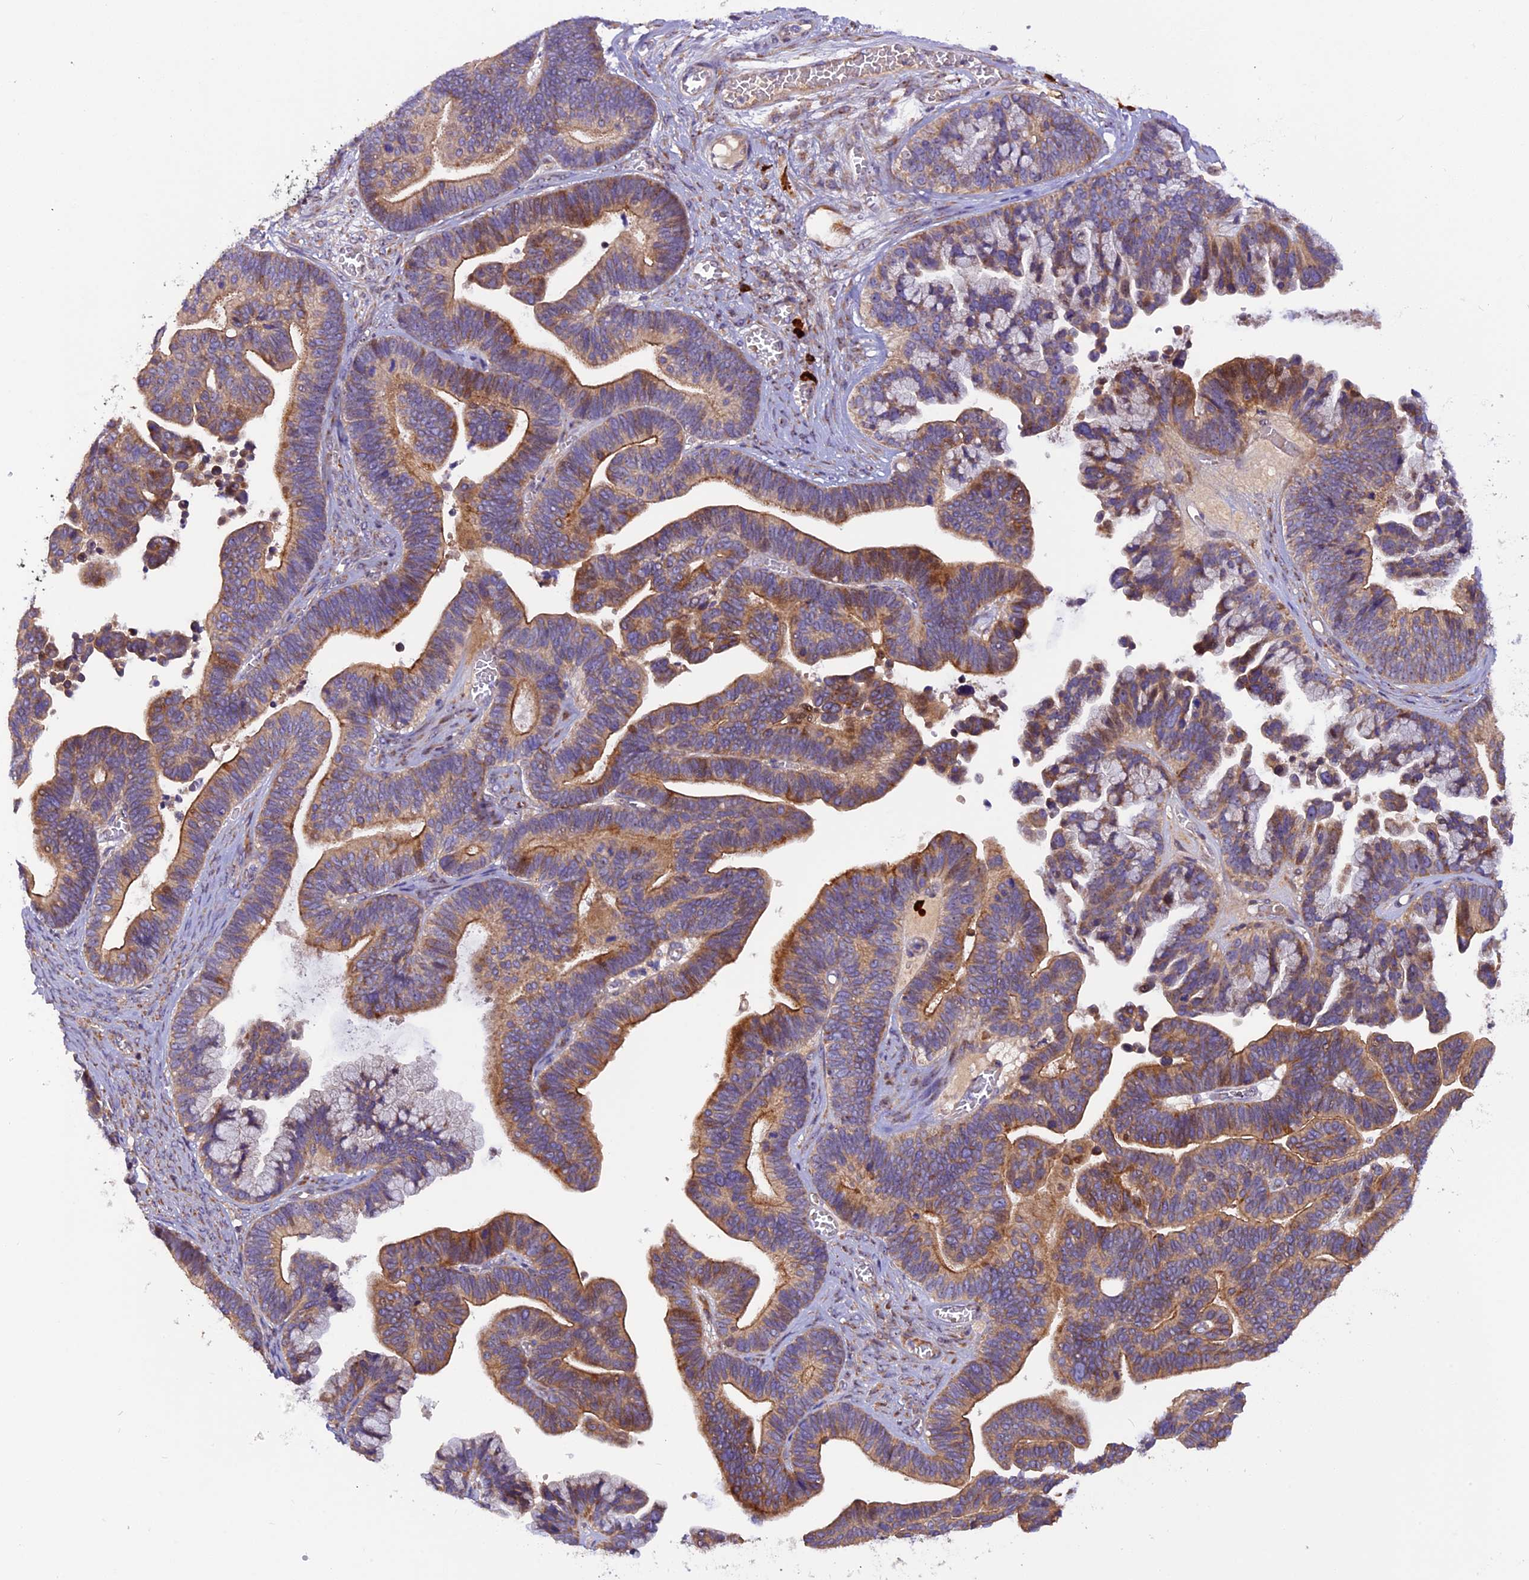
{"staining": {"intensity": "moderate", "quantity": ">75%", "location": "cytoplasmic/membranous"}, "tissue": "ovarian cancer", "cell_type": "Tumor cells", "image_type": "cancer", "snomed": [{"axis": "morphology", "description": "Cystadenocarcinoma, serous, NOS"}, {"axis": "topography", "description": "Ovary"}], "caption": "Immunohistochemistry (IHC) (DAB) staining of ovarian cancer exhibits moderate cytoplasmic/membranous protein expression in about >75% of tumor cells.", "gene": "FRY", "patient": {"sex": "female", "age": 56}}